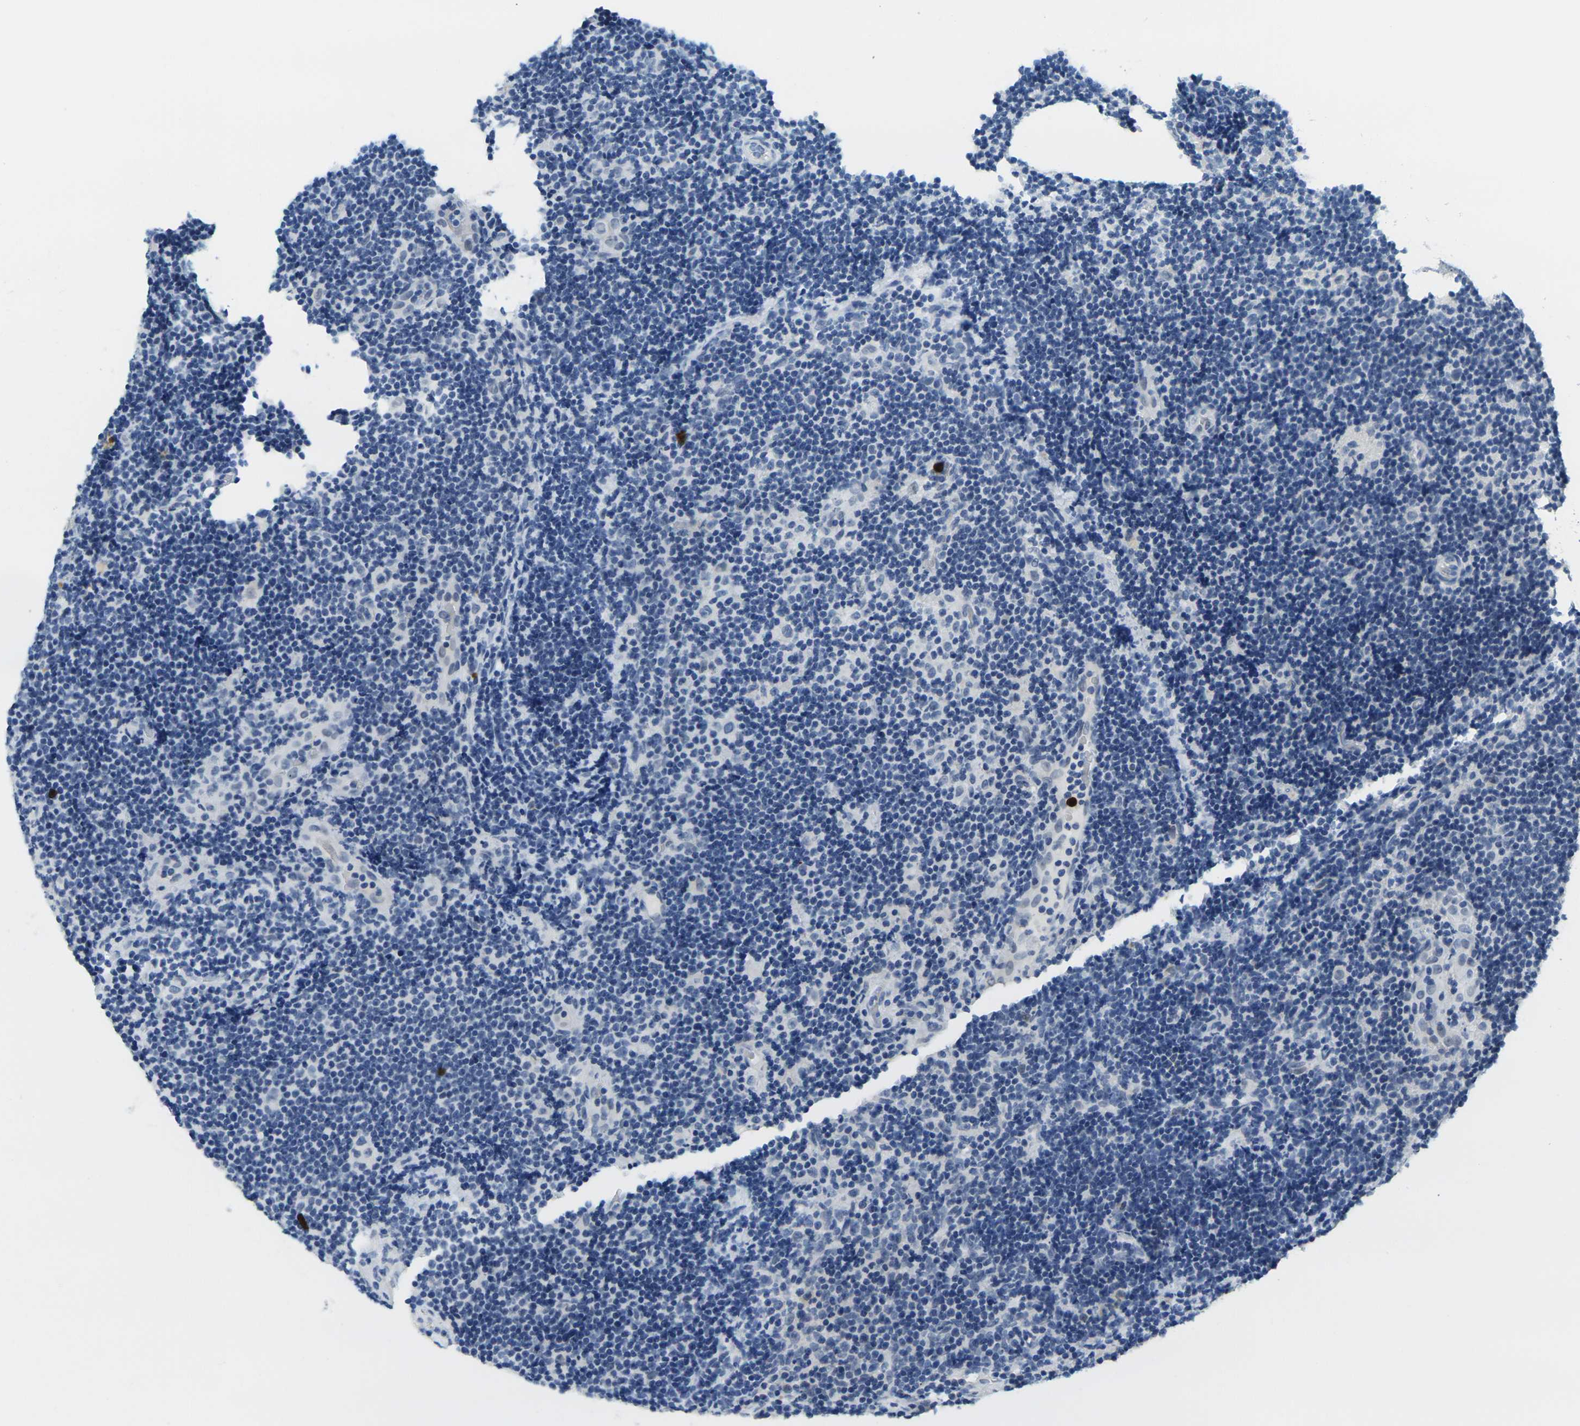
{"staining": {"intensity": "negative", "quantity": "none", "location": "none"}, "tissue": "lymphoma", "cell_type": "Tumor cells", "image_type": "cancer", "snomed": [{"axis": "morphology", "description": "Malignant lymphoma, non-Hodgkin's type, Low grade"}, {"axis": "topography", "description": "Lymph node"}], "caption": "DAB (3,3'-diaminobenzidine) immunohistochemical staining of low-grade malignant lymphoma, non-Hodgkin's type shows no significant positivity in tumor cells.", "gene": "GPR15", "patient": {"sex": "male", "age": 83}}